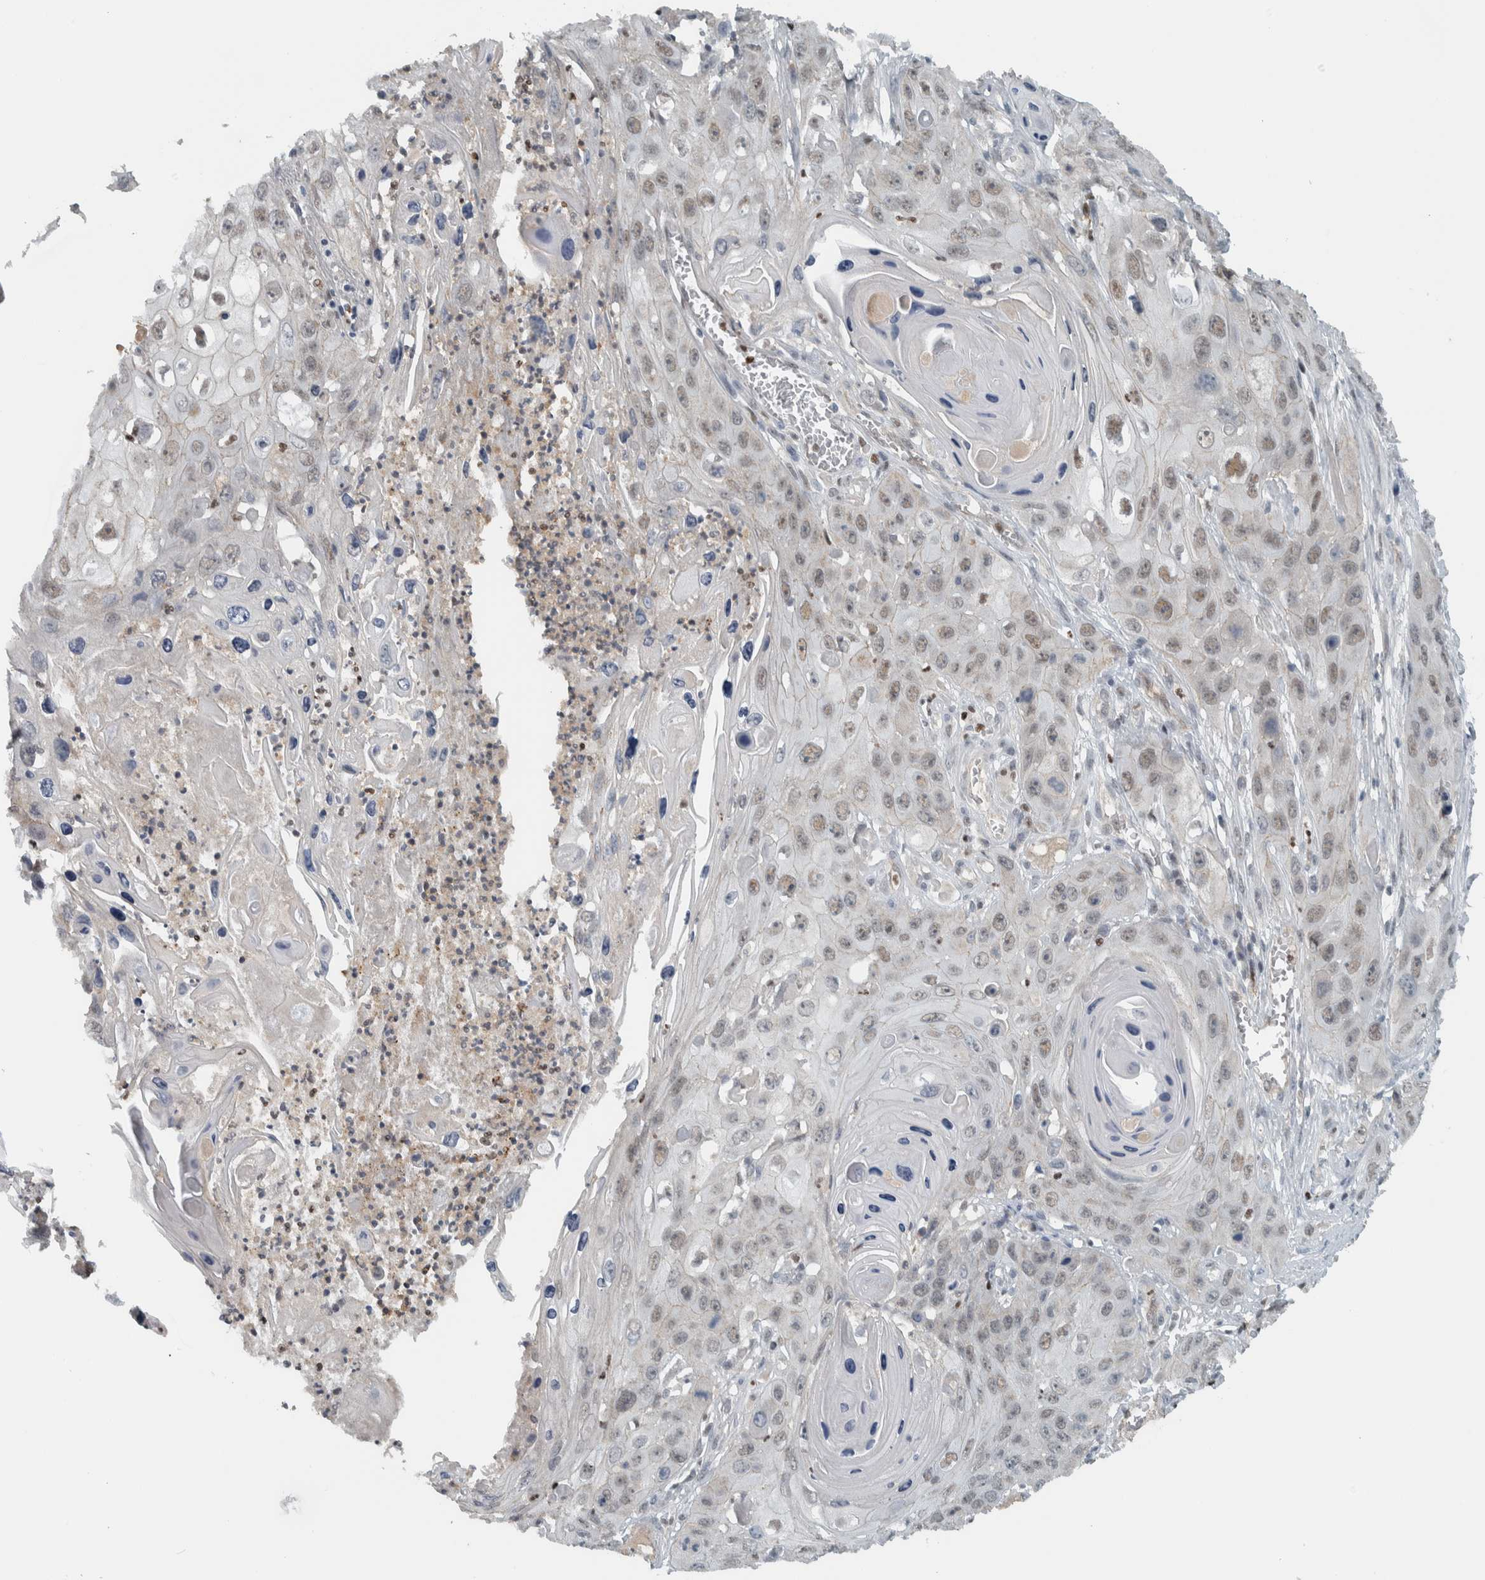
{"staining": {"intensity": "weak", "quantity": "<25%", "location": "nuclear"}, "tissue": "skin cancer", "cell_type": "Tumor cells", "image_type": "cancer", "snomed": [{"axis": "morphology", "description": "Squamous cell carcinoma, NOS"}, {"axis": "topography", "description": "Skin"}], "caption": "Human skin squamous cell carcinoma stained for a protein using immunohistochemistry (IHC) reveals no positivity in tumor cells.", "gene": "ADPRM", "patient": {"sex": "male", "age": 55}}